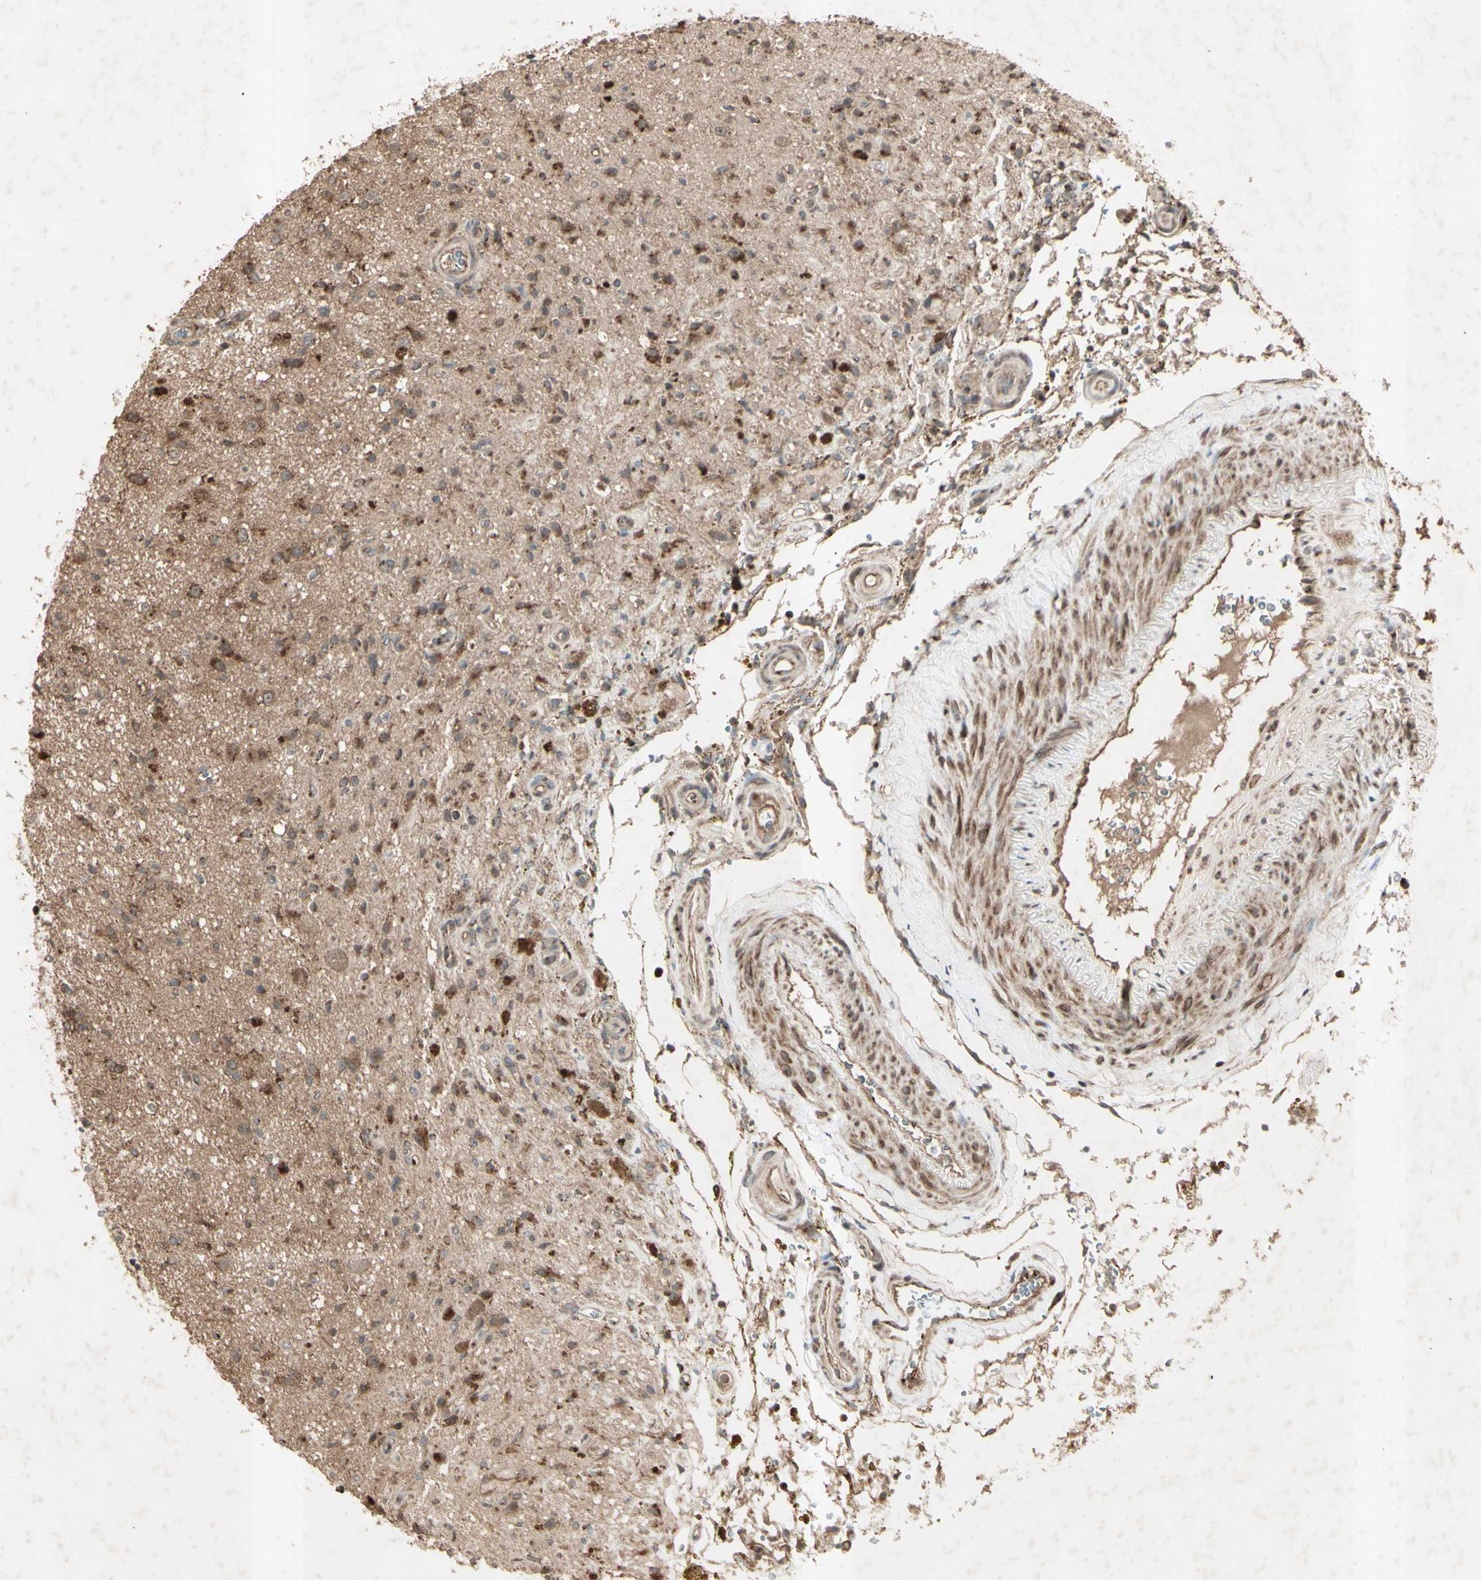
{"staining": {"intensity": "moderate", "quantity": ">75%", "location": "cytoplasmic/membranous"}, "tissue": "glioma", "cell_type": "Tumor cells", "image_type": "cancer", "snomed": [{"axis": "morphology", "description": "Glioma, malignant, High grade"}, {"axis": "topography", "description": "Brain"}], "caption": "Protein staining of malignant glioma (high-grade) tissue demonstrates moderate cytoplasmic/membranous positivity in about >75% of tumor cells.", "gene": "AP1G1", "patient": {"sex": "male", "age": 33}}